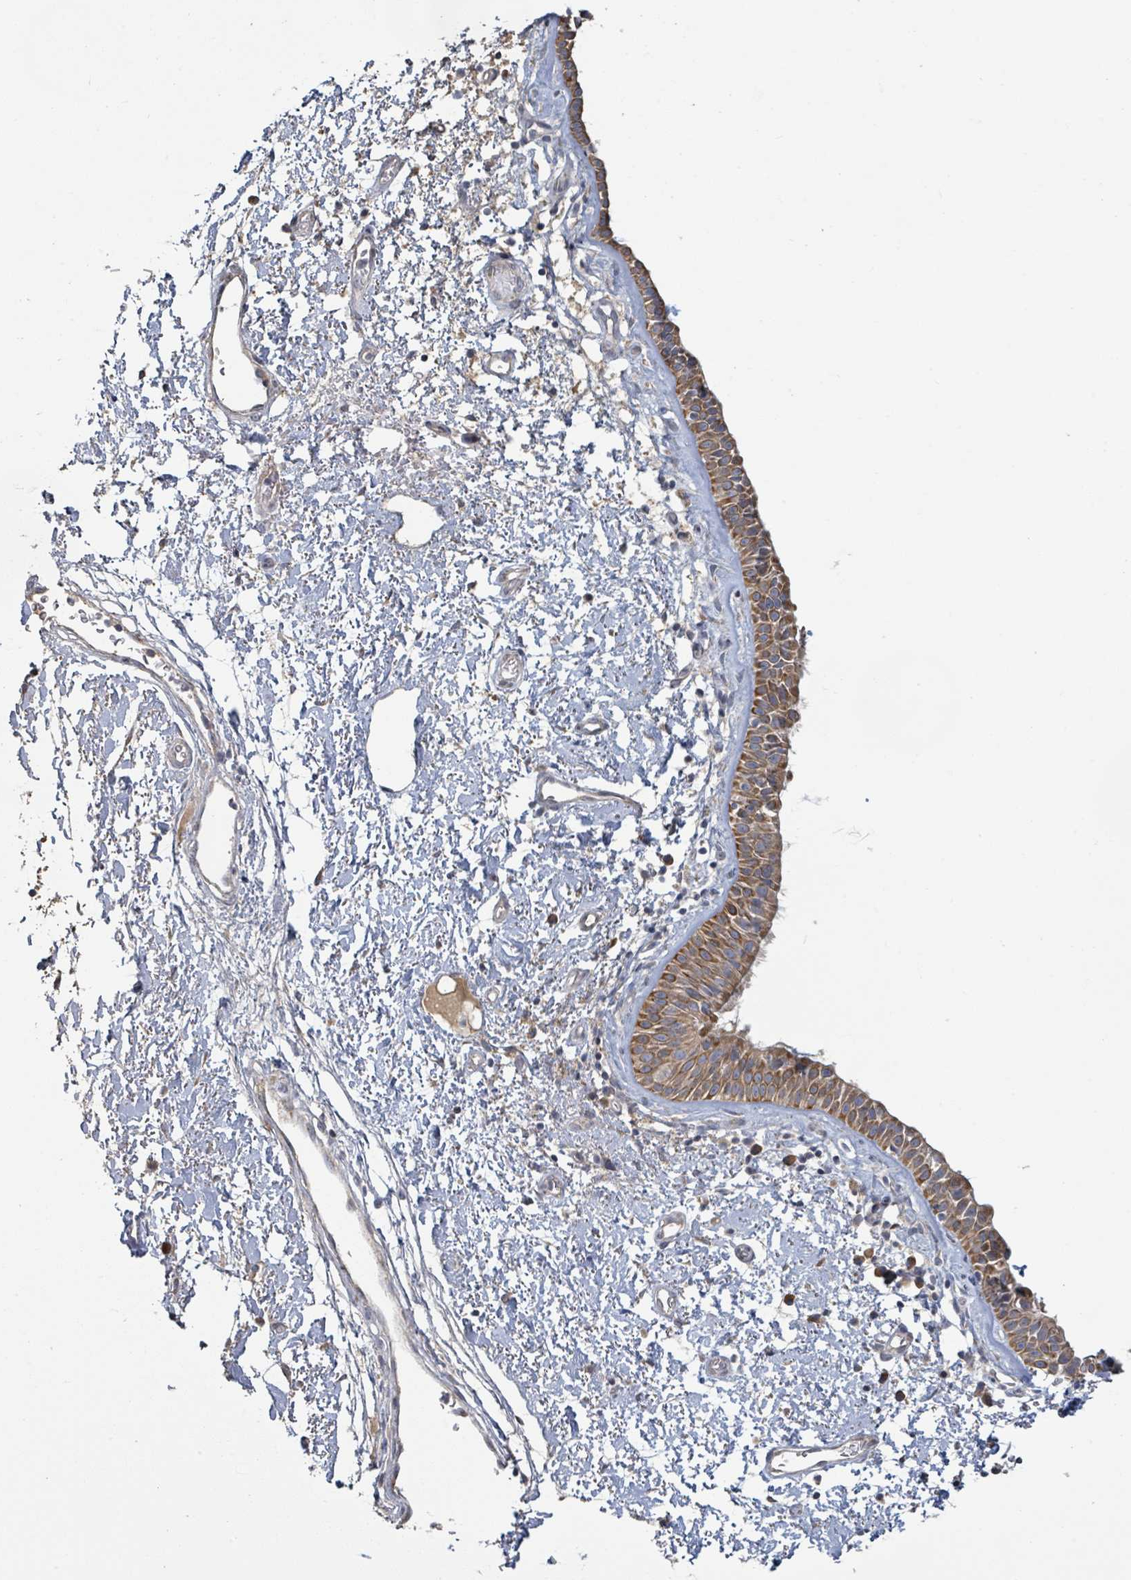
{"staining": {"intensity": "strong", "quantity": "25%-75%", "location": "cytoplasmic/membranous"}, "tissue": "nasopharynx", "cell_type": "Respiratory epithelial cells", "image_type": "normal", "snomed": [{"axis": "morphology", "description": "Normal tissue, NOS"}, {"axis": "topography", "description": "Cartilage tissue"}, {"axis": "topography", "description": "Nasopharynx"}], "caption": "Respiratory epithelial cells reveal high levels of strong cytoplasmic/membranous expression in about 25%-75% of cells in unremarkable nasopharynx.", "gene": "KCNS2", "patient": {"sex": "male", "age": 56}}